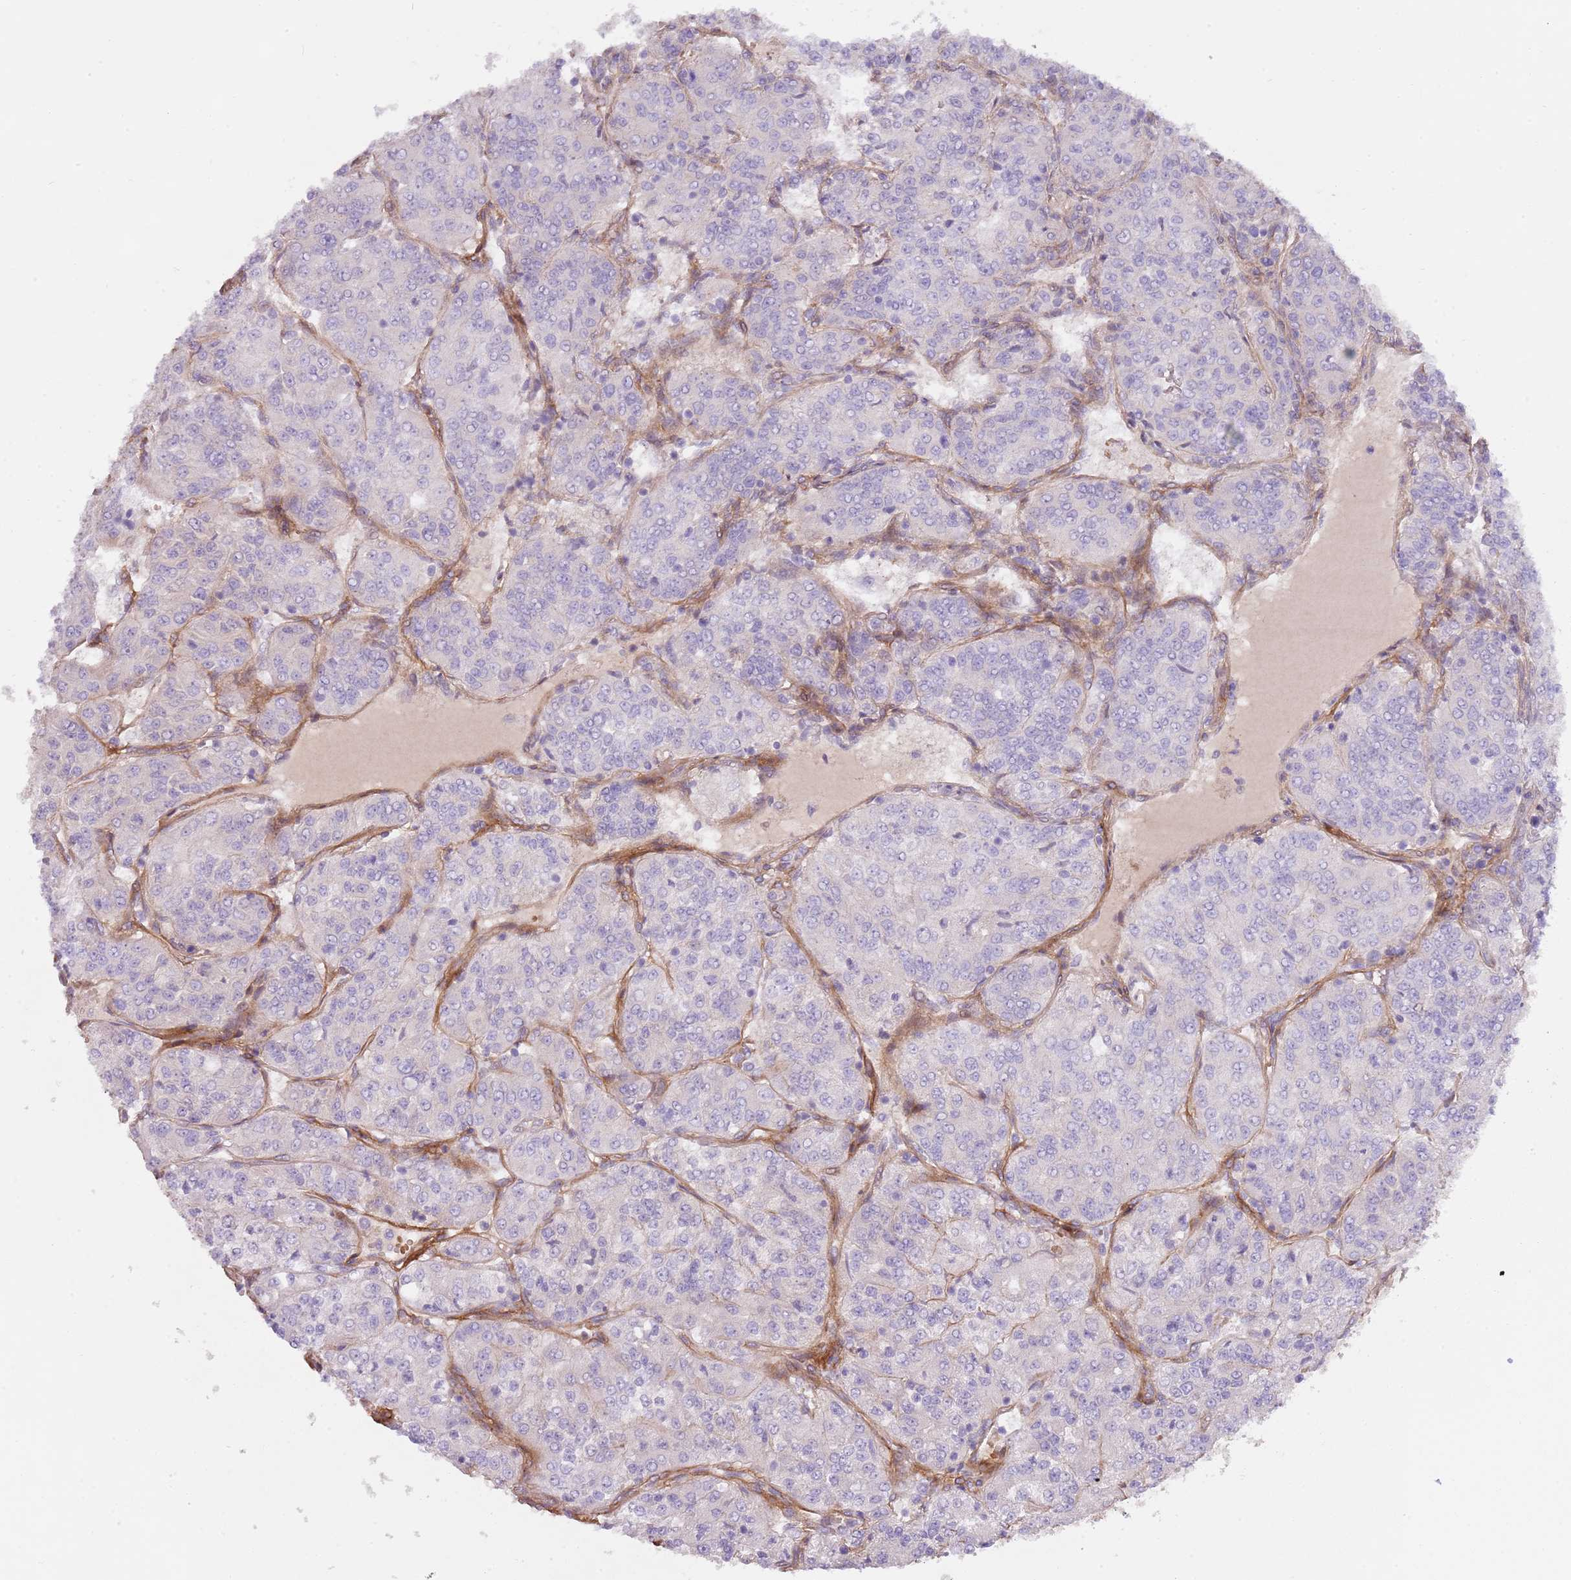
{"staining": {"intensity": "negative", "quantity": "none", "location": "none"}, "tissue": "renal cancer", "cell_type": "Tumor cells", "image_type": "cancer", "snomed": [{"axis": "morphology", "description": "Adenocarcinoma, NOS"}, {"axis": "topography", "description": "Kidney"}], "caption": "Immunohistochemical staining of renal cancer (adenocarcinoma) reveals no significant expression in tumor cells.", "gene": "TINAGL1", "patient": {"sex": "female", "age": 63}}